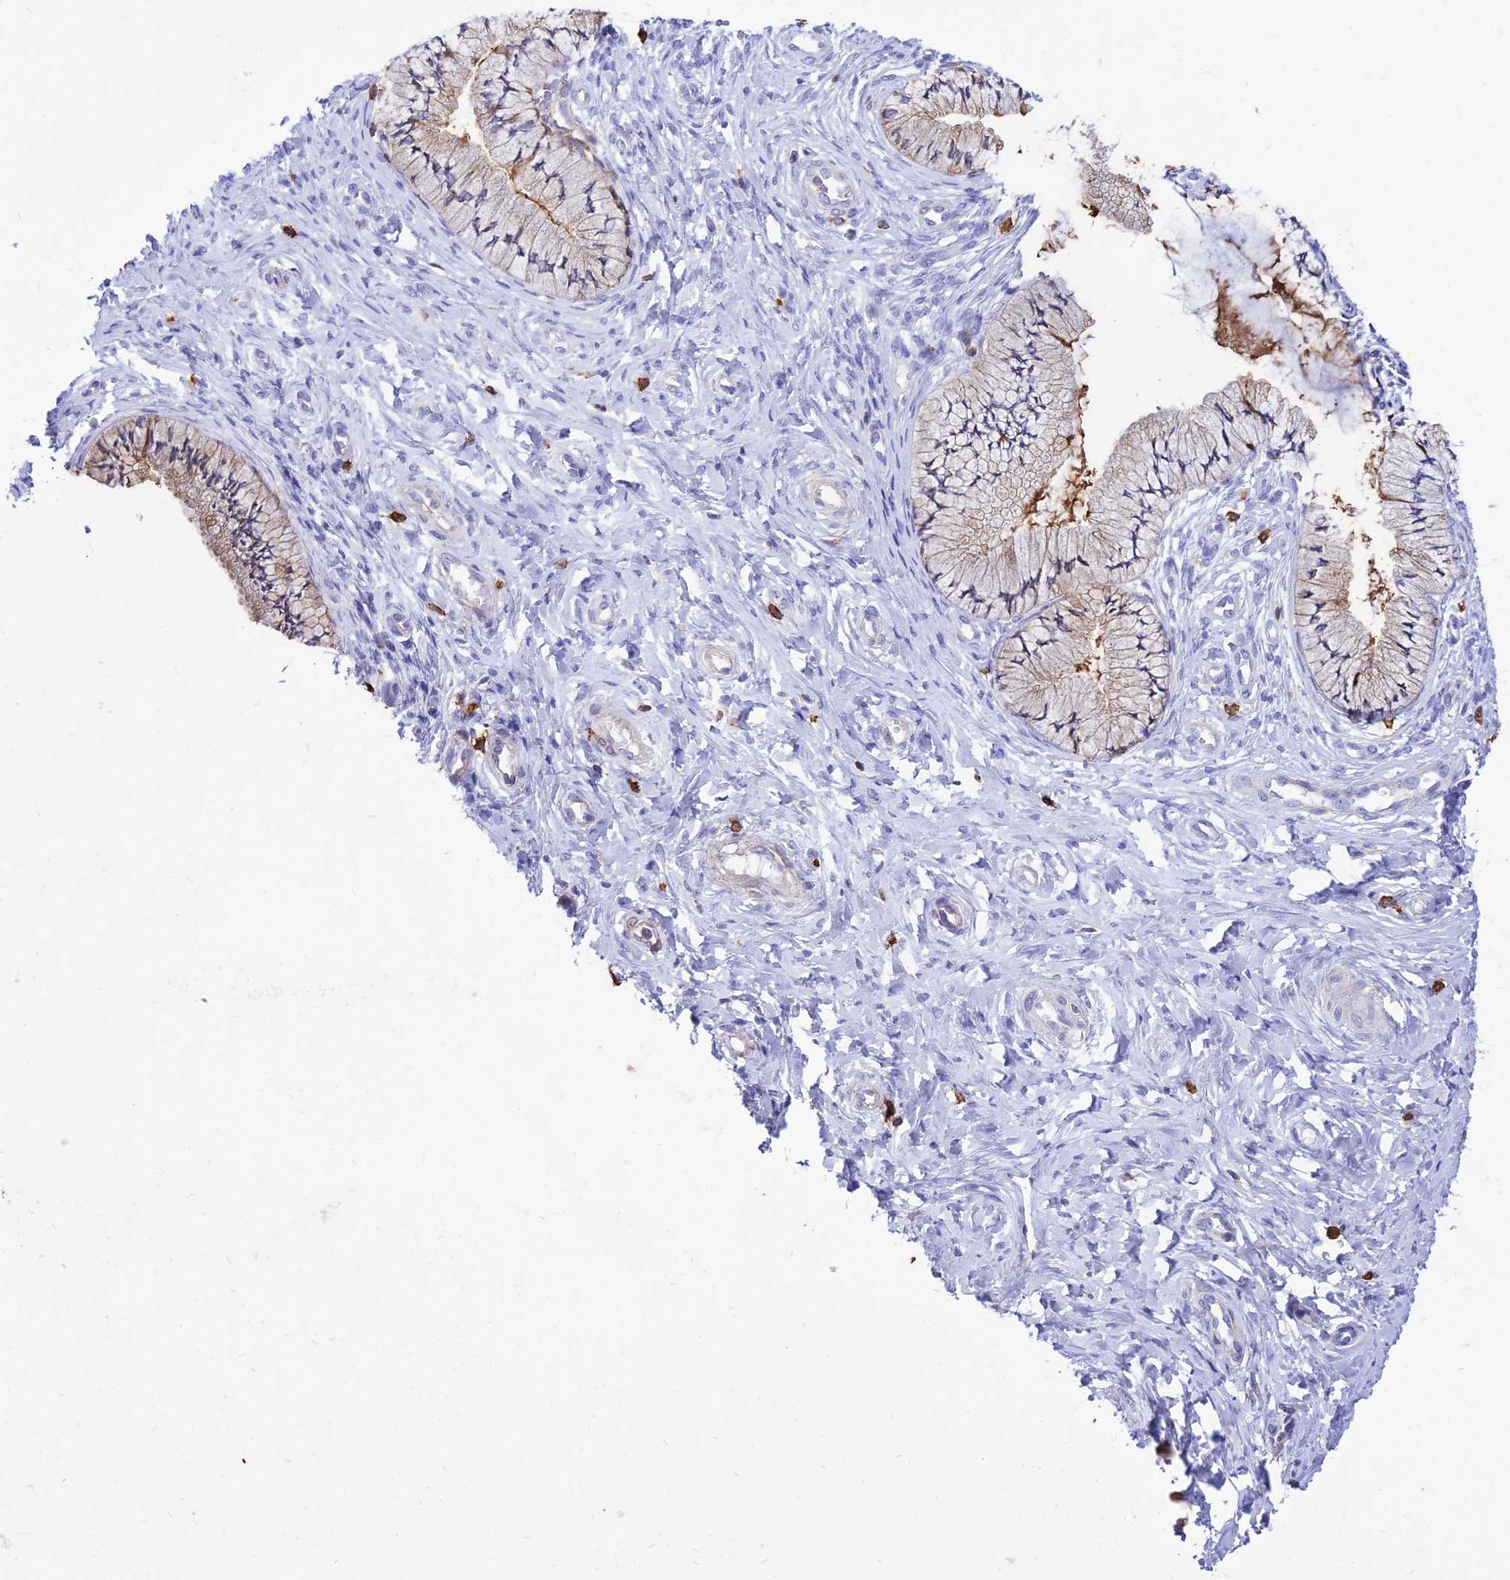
{"staining": {"intensity": "moderate", "quantity": "<25%", "location": "cytoplasmic/membranous,nuclear"}, "tissue": "cervix", "cell_type": "Glandular cells", "image_type": "normal", "snomed": [{"axis": "morphology", "description": "Normal tissue, NOS"}, {"axis": "topography", "description": "Cervix"}], "caption": "A histopathology image showing moderate cytoplasmic/membranous,nuclear expression in about <25% of glandular cells in normal cervix, as visualized by brown immunohistochemical staining.", "gene": "SREK1IP1", "patient": {"sex": "female", "age": 36}}